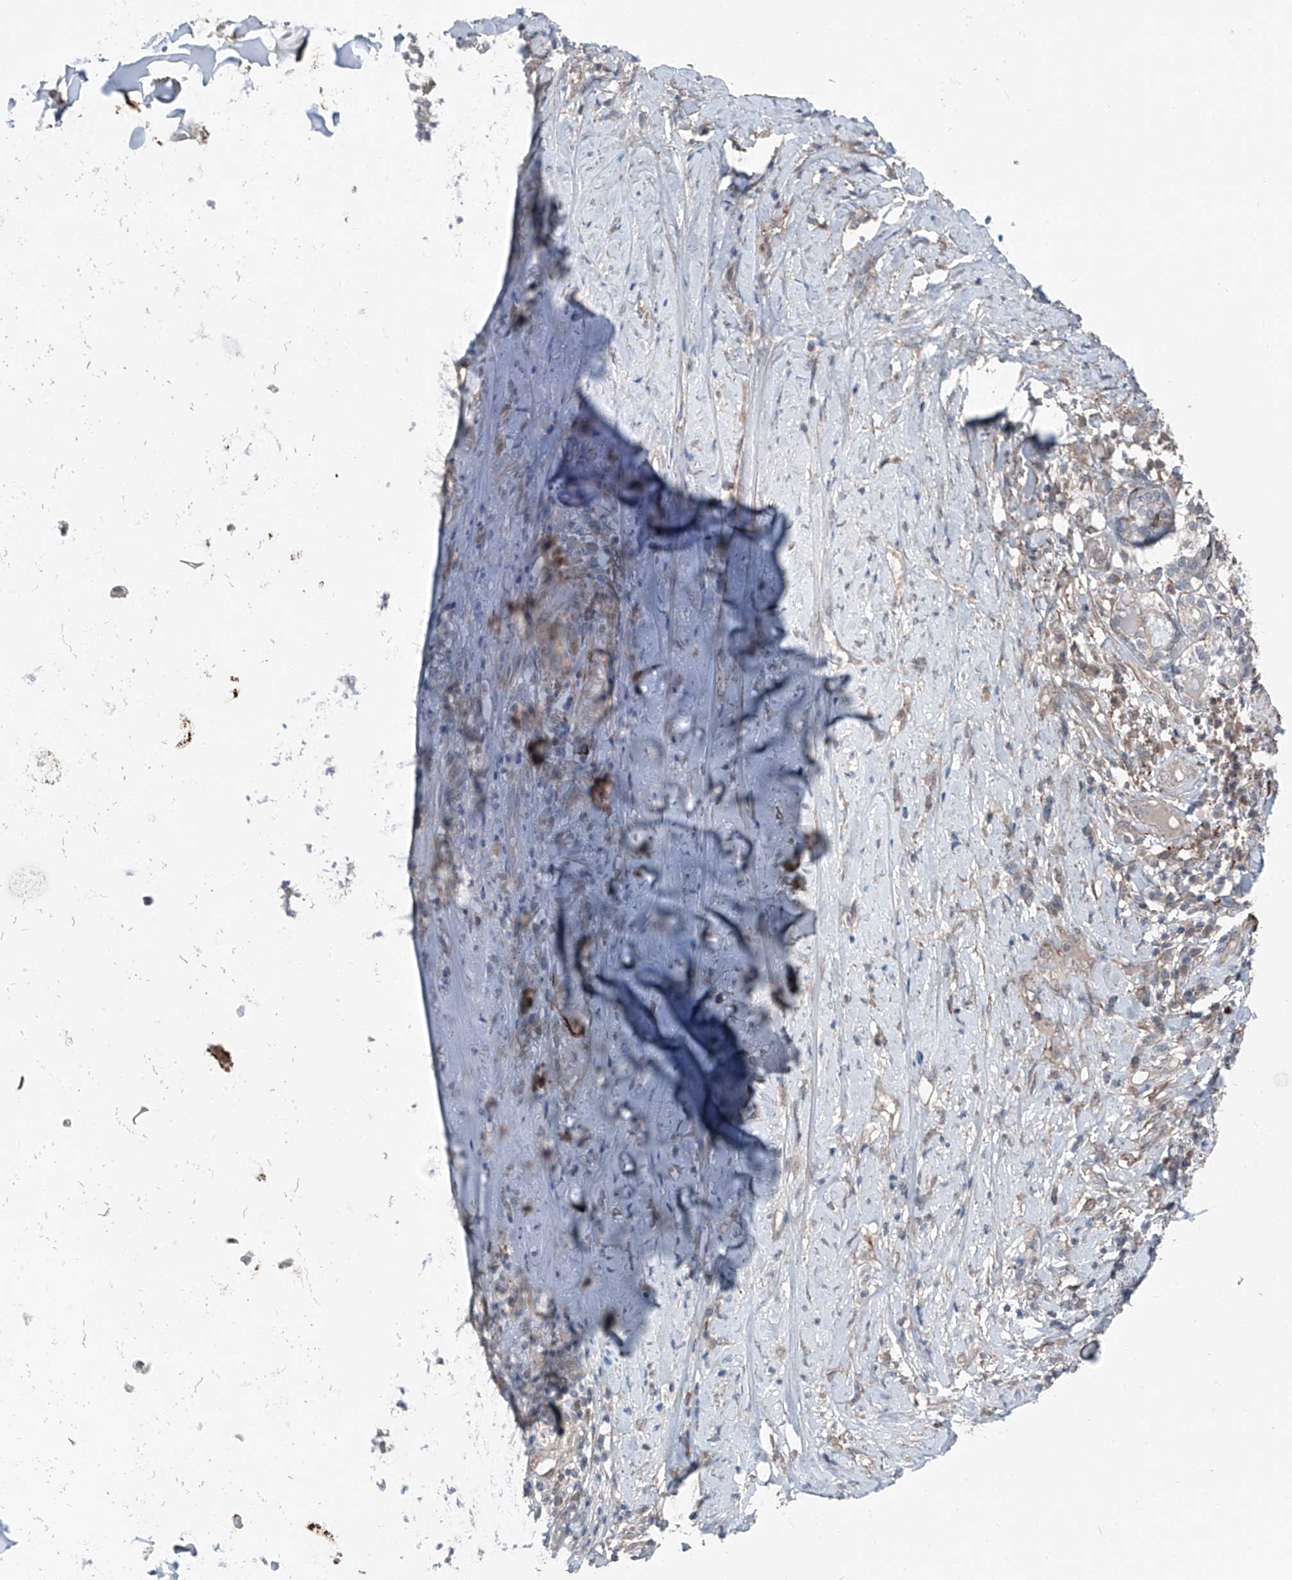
{"staining": {"intensity": "negative", "quantity": "none", "location": "none"}, "tissue": "adipose tissue", "cell_type": "Adipocytes", "image_type": "normal", "snomed": [{"axis": "morphology", "description": "Normal tissue, NOS"}, {"axis": "morphology", "description": "Basal cell carcinoma"}, {"axis": "topography", "description": "Cartilage tissue"}, {"axis": "topography", "description": "Nasopharynx"}, {"axis": "topography", "description": "Oral tissue"}], "caption": "This micrograph is of benign adipose tissue stained with immunohistochemistry to label a protein in brown with the nuclei are counter-stained blue. There is no expression in adipocytes. (DAB immunohistochemistry, high magnification).", "gene": "HSPB11", "patient": {"sex": "female", "age": 77}}